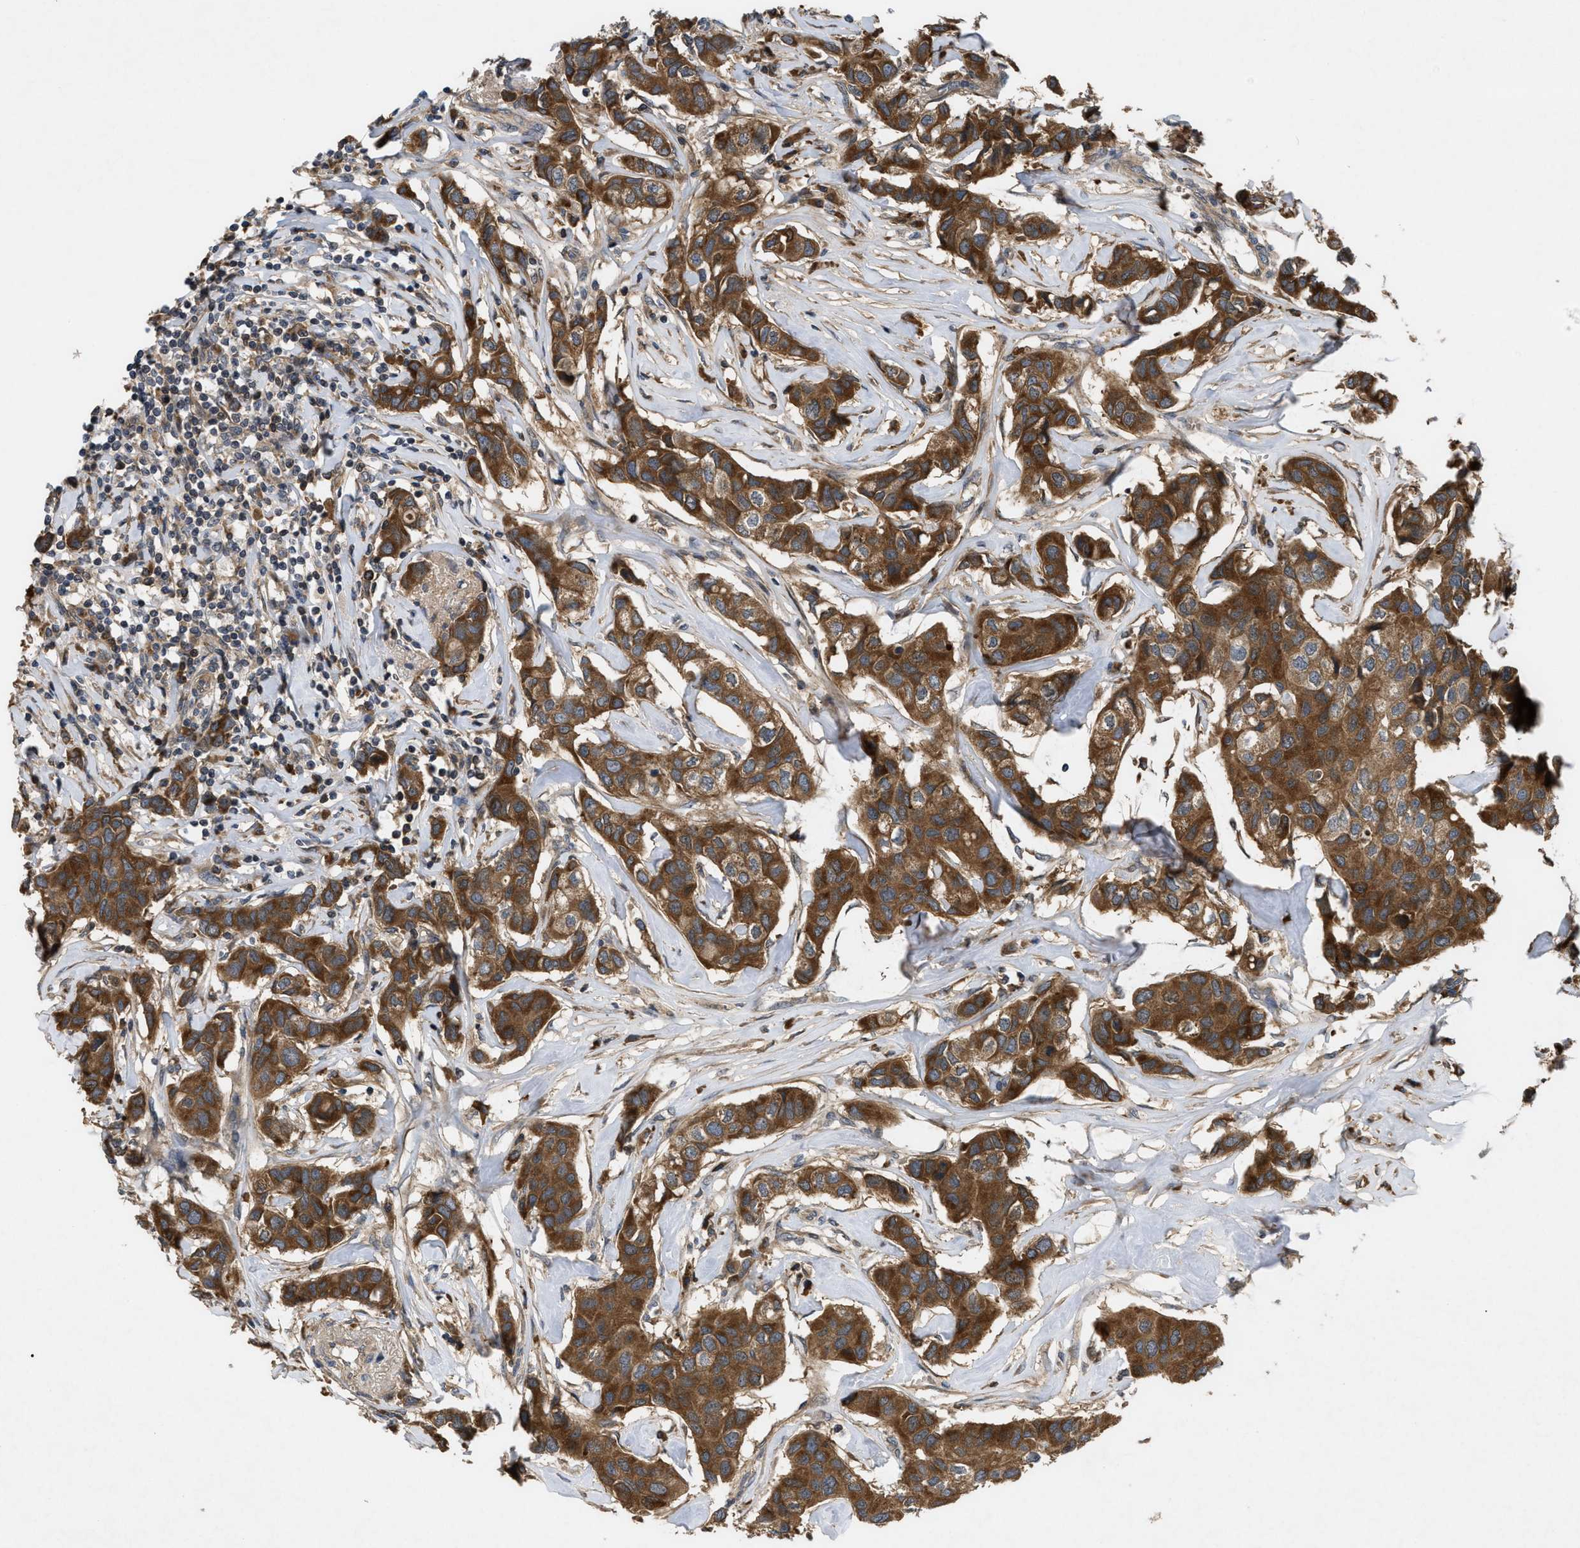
{"staining": {"intensity": "moderate", "quantity": ">75%", "location": "cytoplasmic/membranous"}, "tissue": "breast cancer", "cell_type": "Tumor cells", "image_type": "cancer", "snomed": [{"axis": "morphology", "description": "Duct carcinoma"}, {"axis": "topography", "description": "Breast"}], "caption": "The micrograph demonstrates immunohistochemical staining of breast cancer (intraductal carcinoma). There is moderate cytoplasmic/membranous staining is present in about >75% of tumor cells. Immunohistochemistry (ihc) stains the protein in brown and the nuclei are stained blue.", "gene": "RAB2A", "patient": {"sex": "female", "age": 80}}